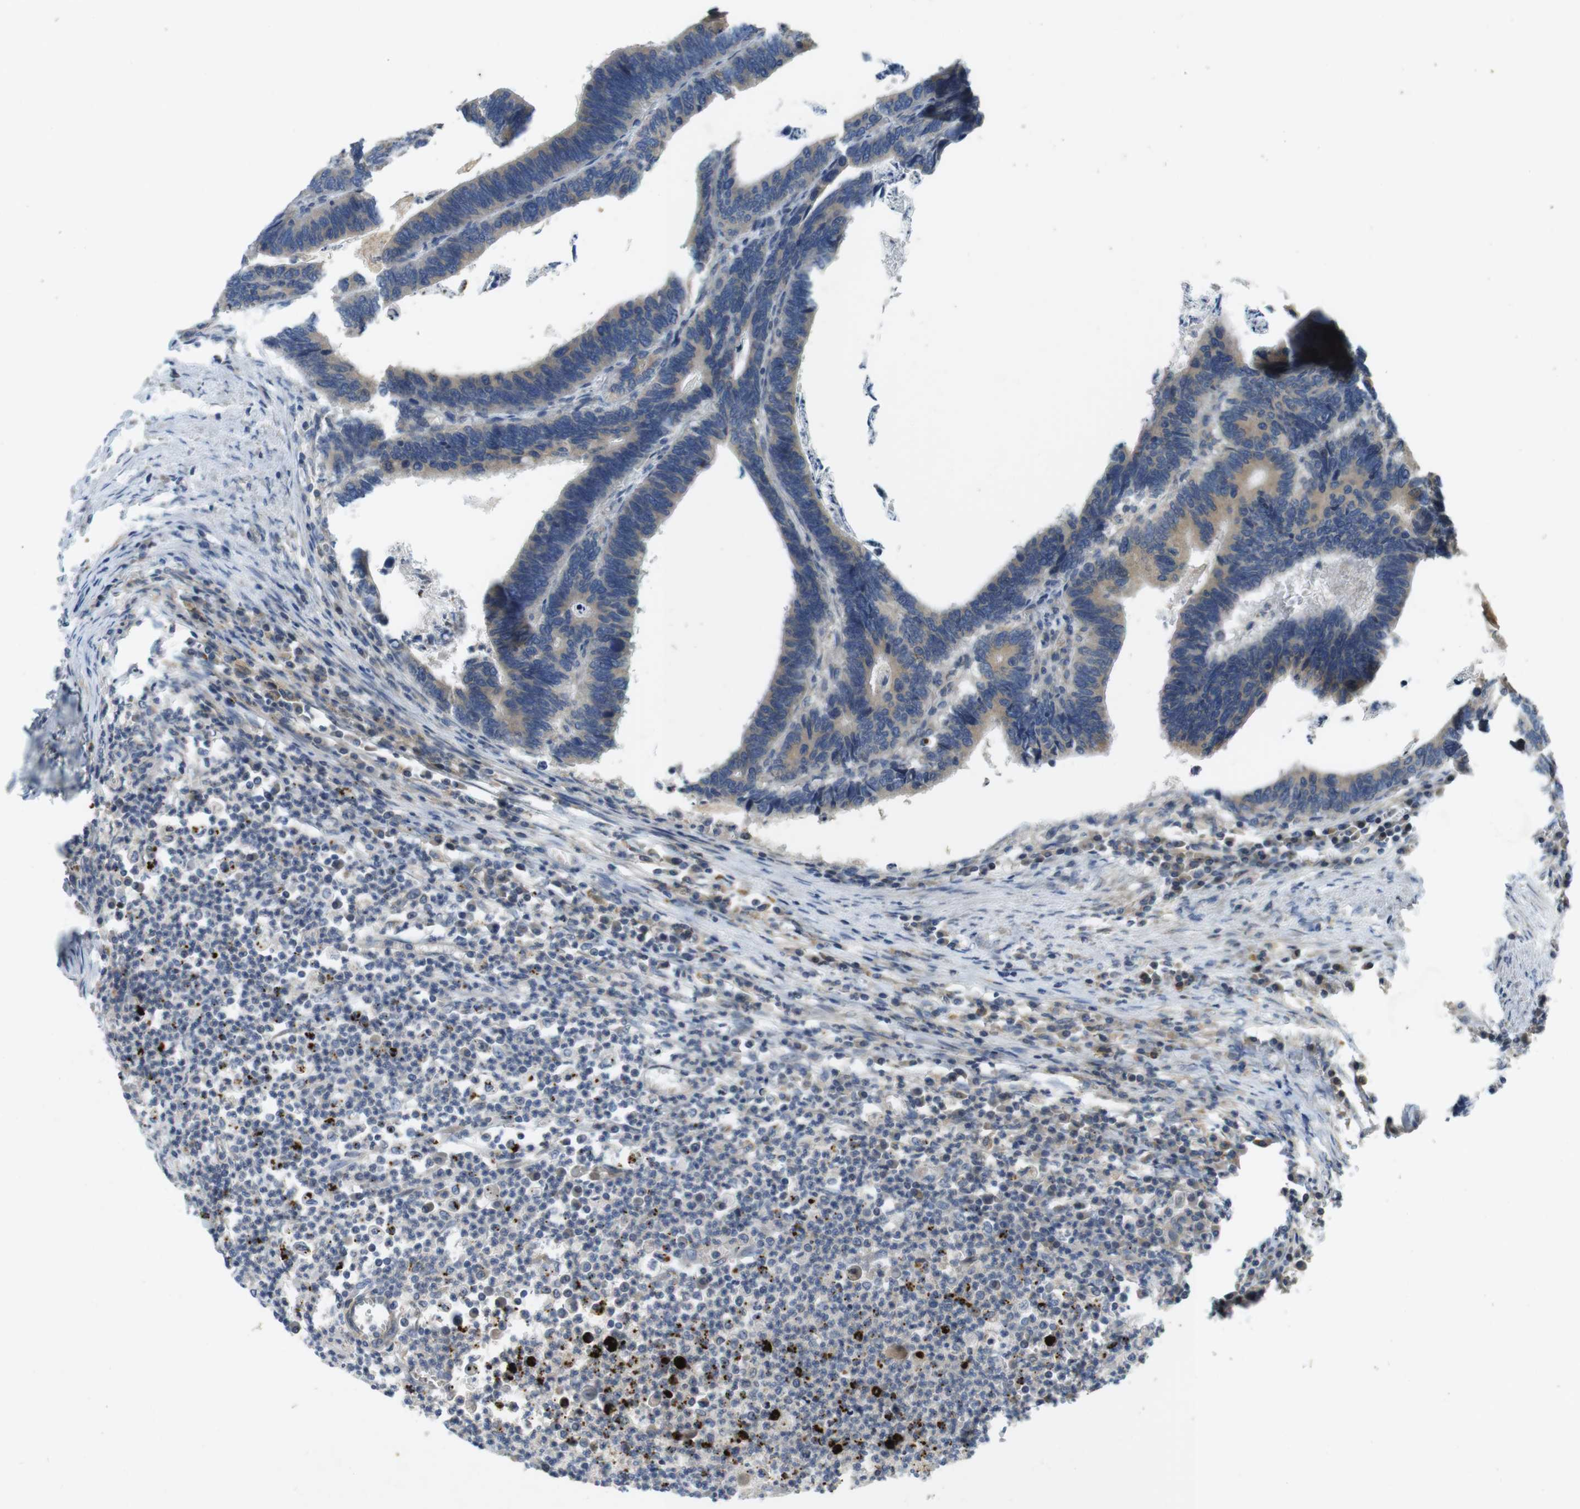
{"staining": {"intensity": "moderate", "quantity": "25%-75%", "location": "cytoplasmic/membranous"}, "tissue": "colorectal cancer", "cell_type": "Tumor cells", "image_type": "cancer", "snomed": [{"axis": "morphology", "description": "Adenocarcinoma, NOS"}, {"axis": "topography", "description": "Colon"}], "caption": "Immunohistochemistry of human colorectal adenocarcinoma exhibits medium levels of moderate cytoplasmic/membranous staining in approximately 25%-75% of tumor cells. The protein of interest is shown in brown color, while the nuclei are stained blue.", "gene": "CLTC", "patient": {"sex": "male", "age": 72}}